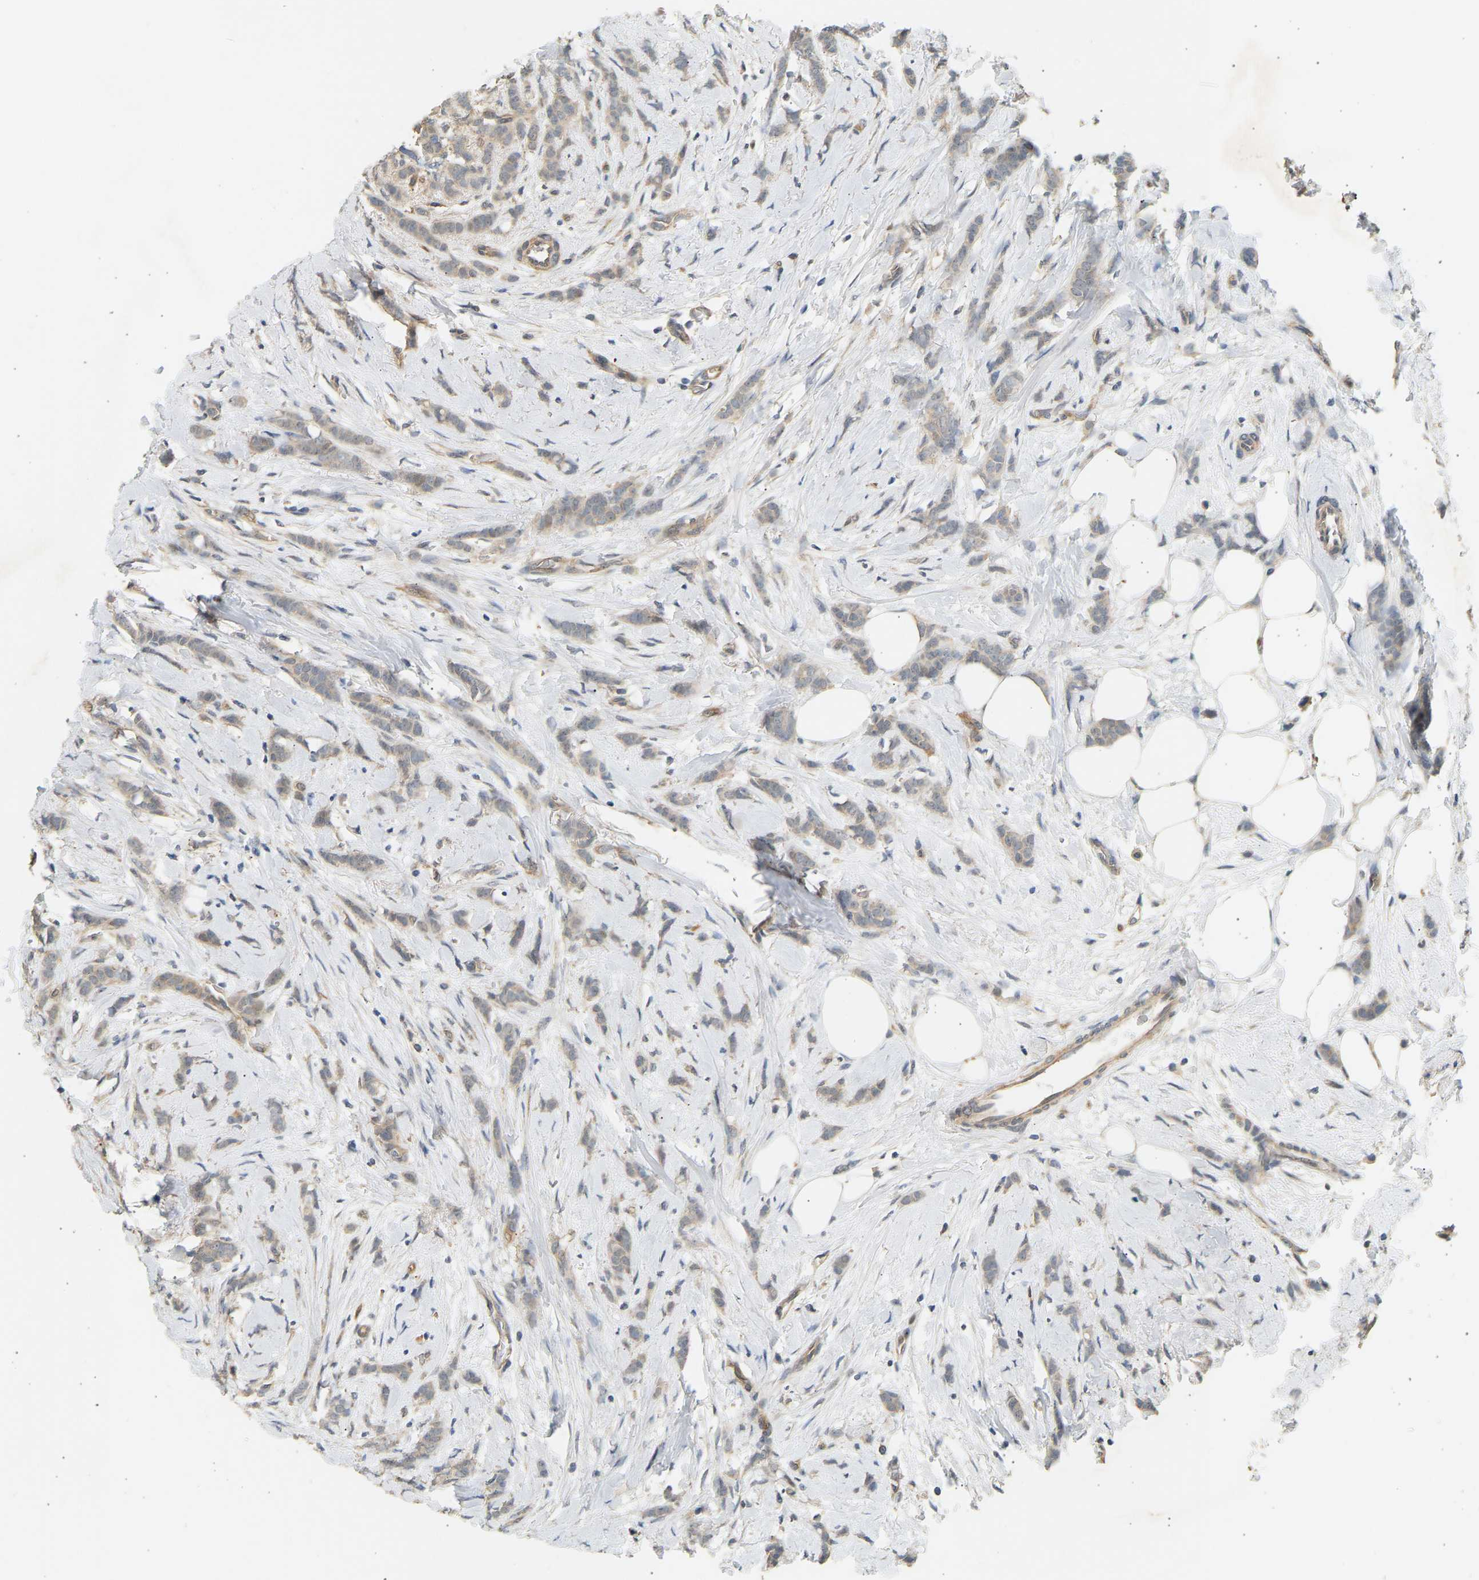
{"staining": {"intensity": "weak", "quantity": "25%-75%", "location": "cytoplasmic/membranous"}, "tissue": "breast cancer", "cell_type": "Tumor cells", "image_type": "cancer", "snomed": [{"axis": "morphology", "description": "Lobular carcinoma, in situ"}, {"axis": "morphology", "description": "Lobular carcinoma"}, {"axis": "topography", "description": "Breast"}], "caption": "Lobular carcinoma (breast) stained for a protein (brown) reveals weak cytoplasmic/membranous positive expression in approximately 25%-75% of tumor cells.", "gene": "RGL1", "patient": {"sex": "female", "age": 41}}